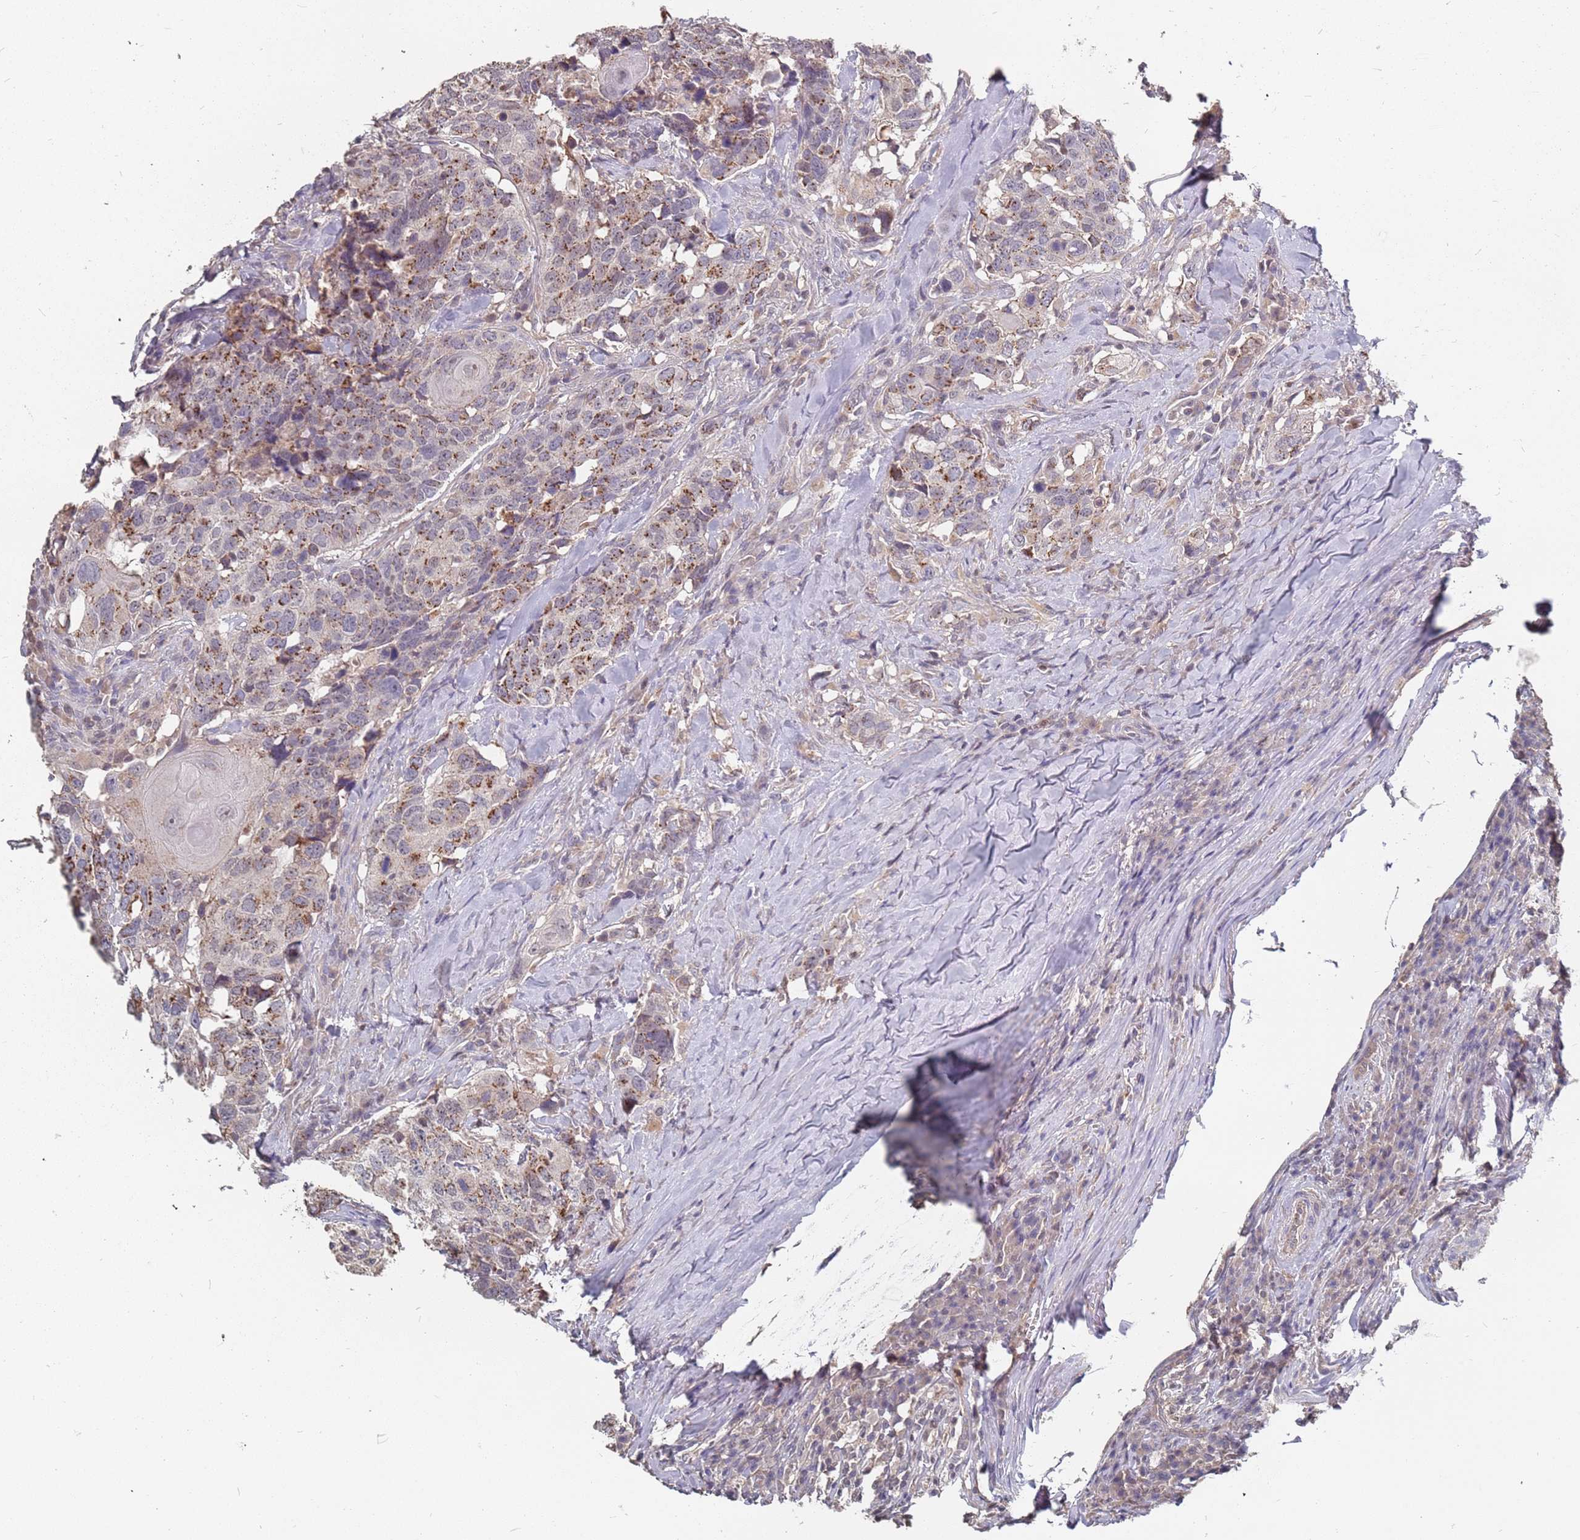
{"staining": {"intensity": "moderate", "quantity": ">75%", "location": "cytoplasmic/membranous"}, "tissue": "head and neck cancer", "cell_type": "Tumor cells", "image_type": "cancer", "snomed": [{"axis": "morphology", "description": "Normal tissue, NOS"}, {"axis": "morphology", "description": "Squamous cell carcinoma, NOS"}, {"axis": "topography", "description": "Skeletal muscle"}, {"axis": "topography", "description": "Vascular tissue"}, {"axis": "topography", "description": "Peripheral nerve tissue"}, {"axis": "topography", "description": "Head-Neck"}], "caption": "IHC staining of head and neck squamous cell carcinoma, which shows medium levels of moderate cytoplasmic/membranous positivity in approximately >75% of tumor cells indicating moderate cytoplasmic/membranous protein positivity. The staining was performed using DAB (3,3'-diaminobenzidine) (brown) for protein detection and nuclei were counterstained in hematoxylin (blue).", "gene": "TCEANC2", "patient": {"sex": "male", "age": 66}}